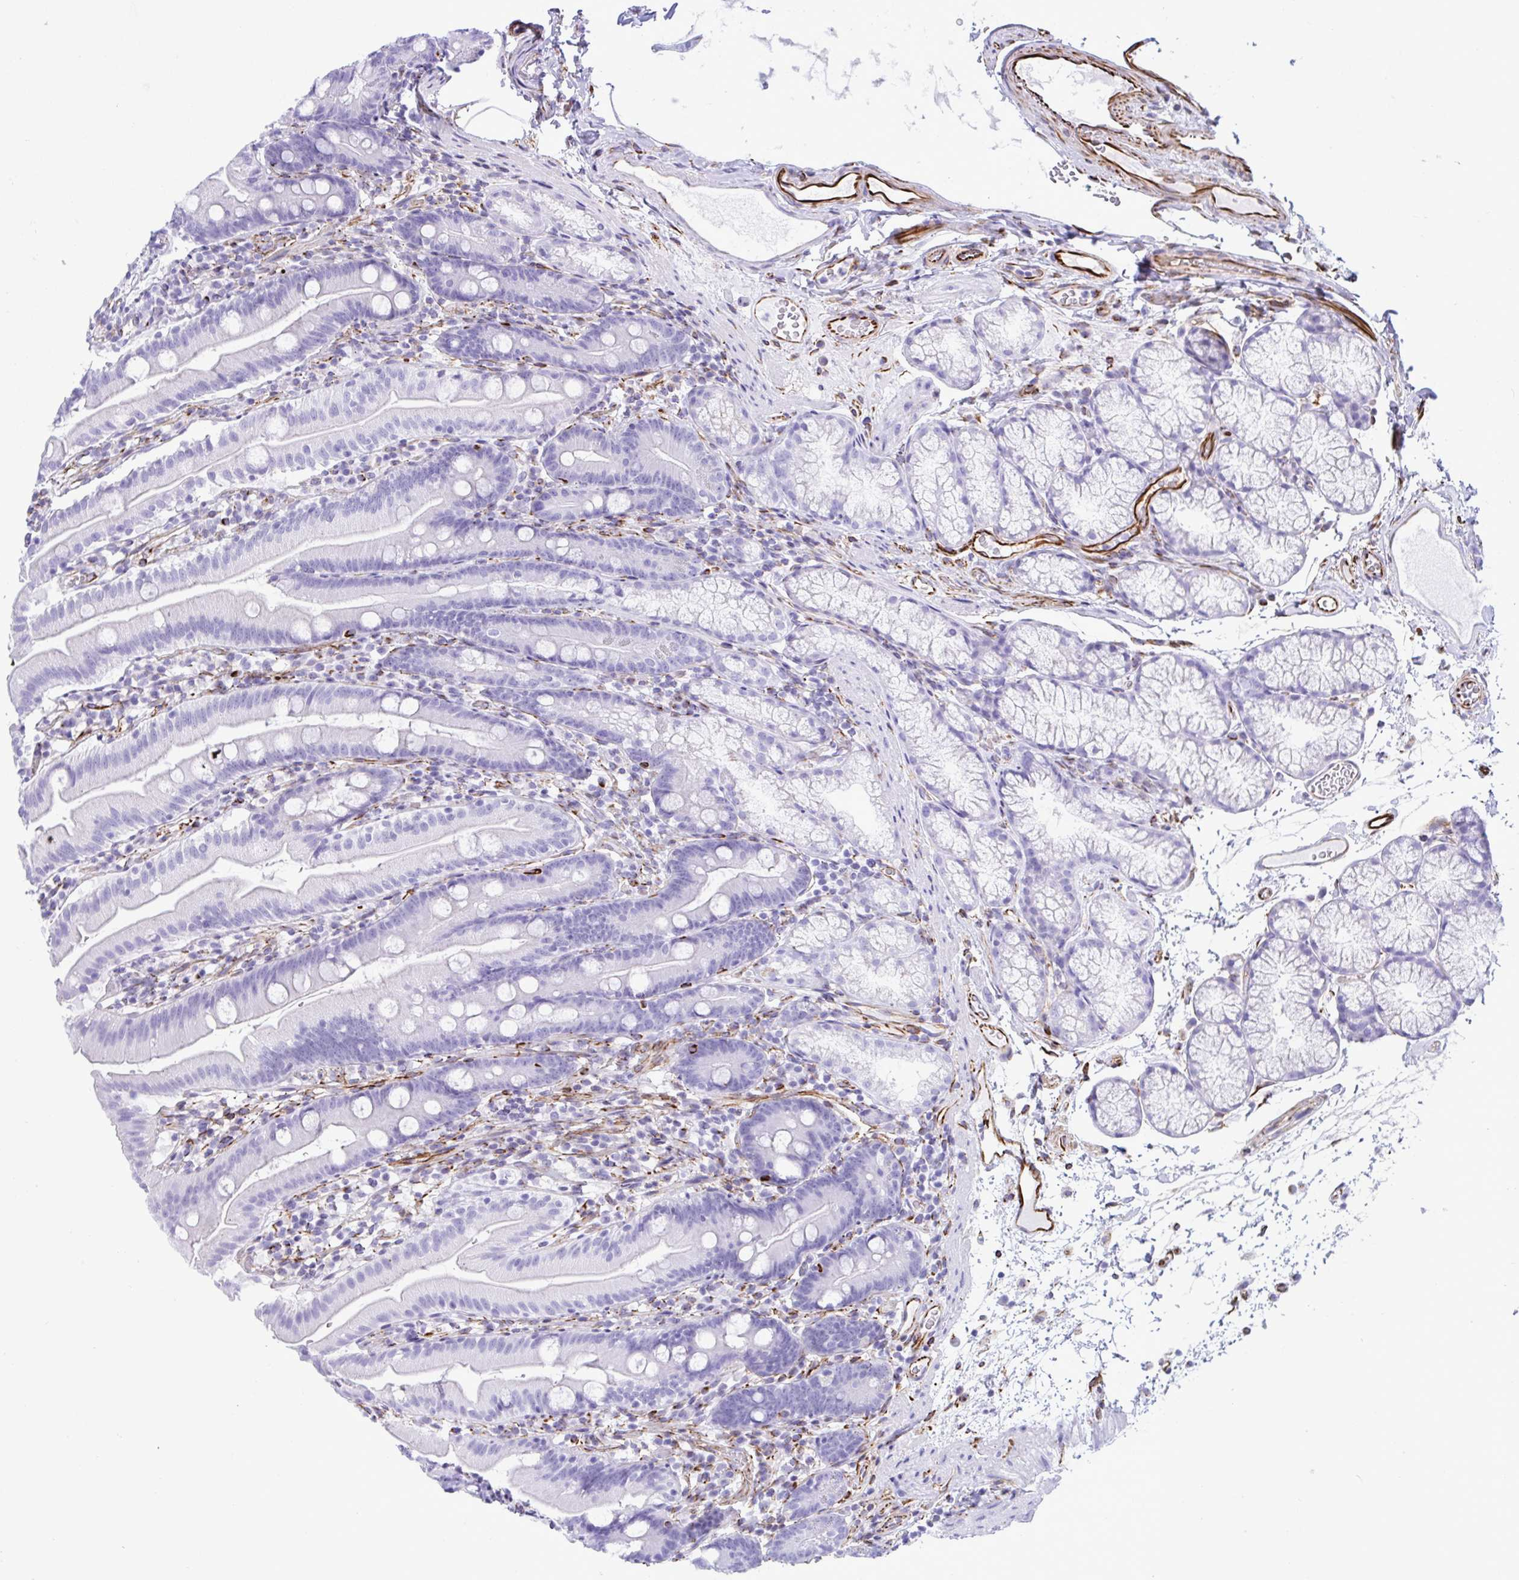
{"staining": {"intensity": "negative", "quantity": "none", "location": "none"}, "tissue": "duodenum", "cell_type": "Glandular cells", "image_type": "normal", "snomed": [{"axis": "morphology", "description": "Normal tissue, NOS"}, {"axis": "topography", "description": "Duodenum"}], "caption": "The immunohistochemistry photomicrograph has no significant expression in glandular cells of duodenum. Brightfield microscopy of immunohistochemistry (IHC) stained with DAB (3,3'-diaminobenzidine) (brown) and hematoxylin (blue), captured at high magnification.", "gene": "SMAD5", "patient": {"sex": "female", "age": 67}}